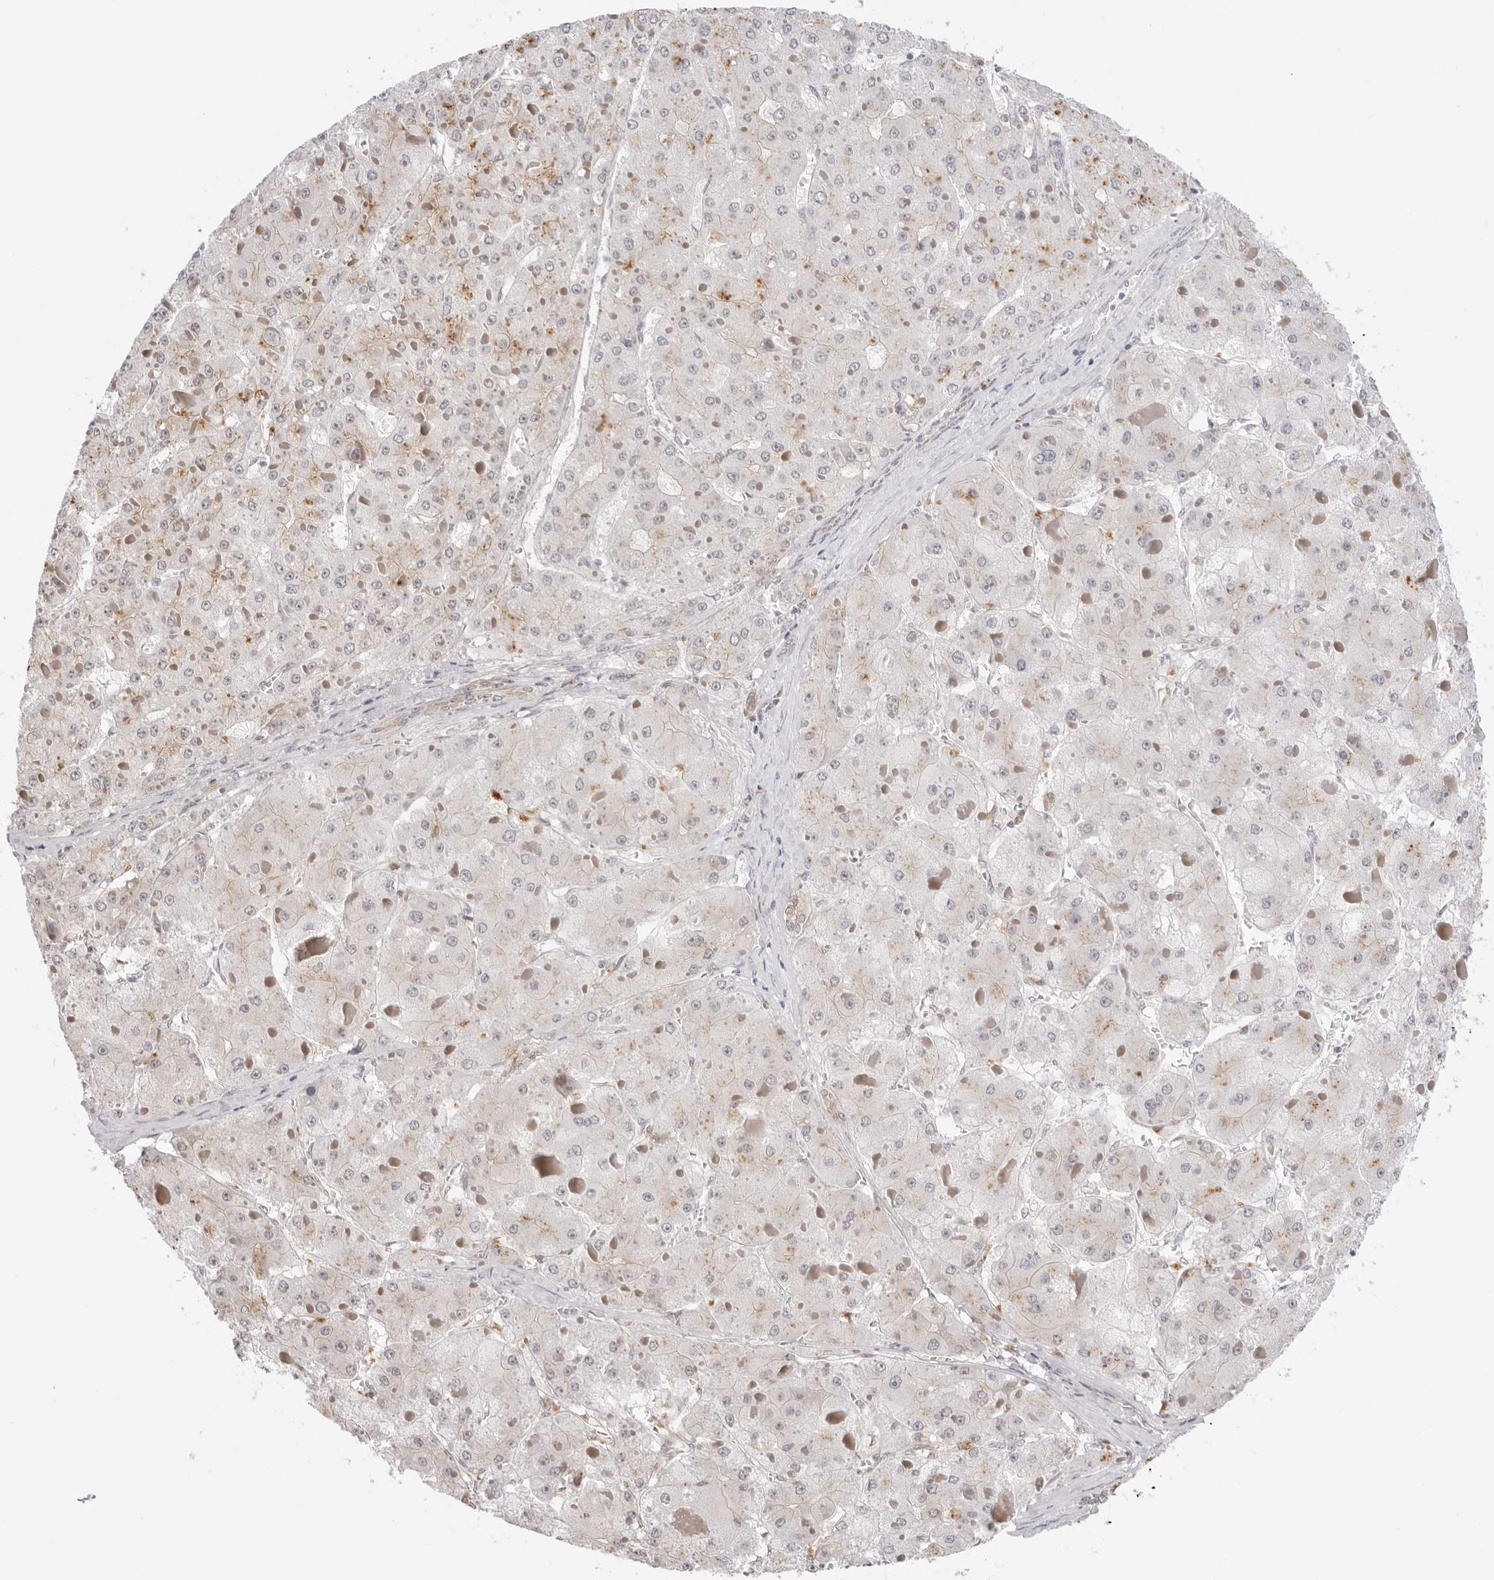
{"staining": {"intensity": "negative", "quantity": "none", "location": "none"}, "tissue": "liver cancer", "cell_type": "Tumor cells", "image_type": "cancer", "snomed": [{"axis": "morphology", "description": "Carcinoma, Hepatocellular, NOS"}, {"axis": "topography", "description": "Liver"}], "caption": "There is no significant expression in tumor cells of liver hepatocellular carcinoma.", "gene": "TRAPPC3", "patient": {"sex": "female", "age": 73}}